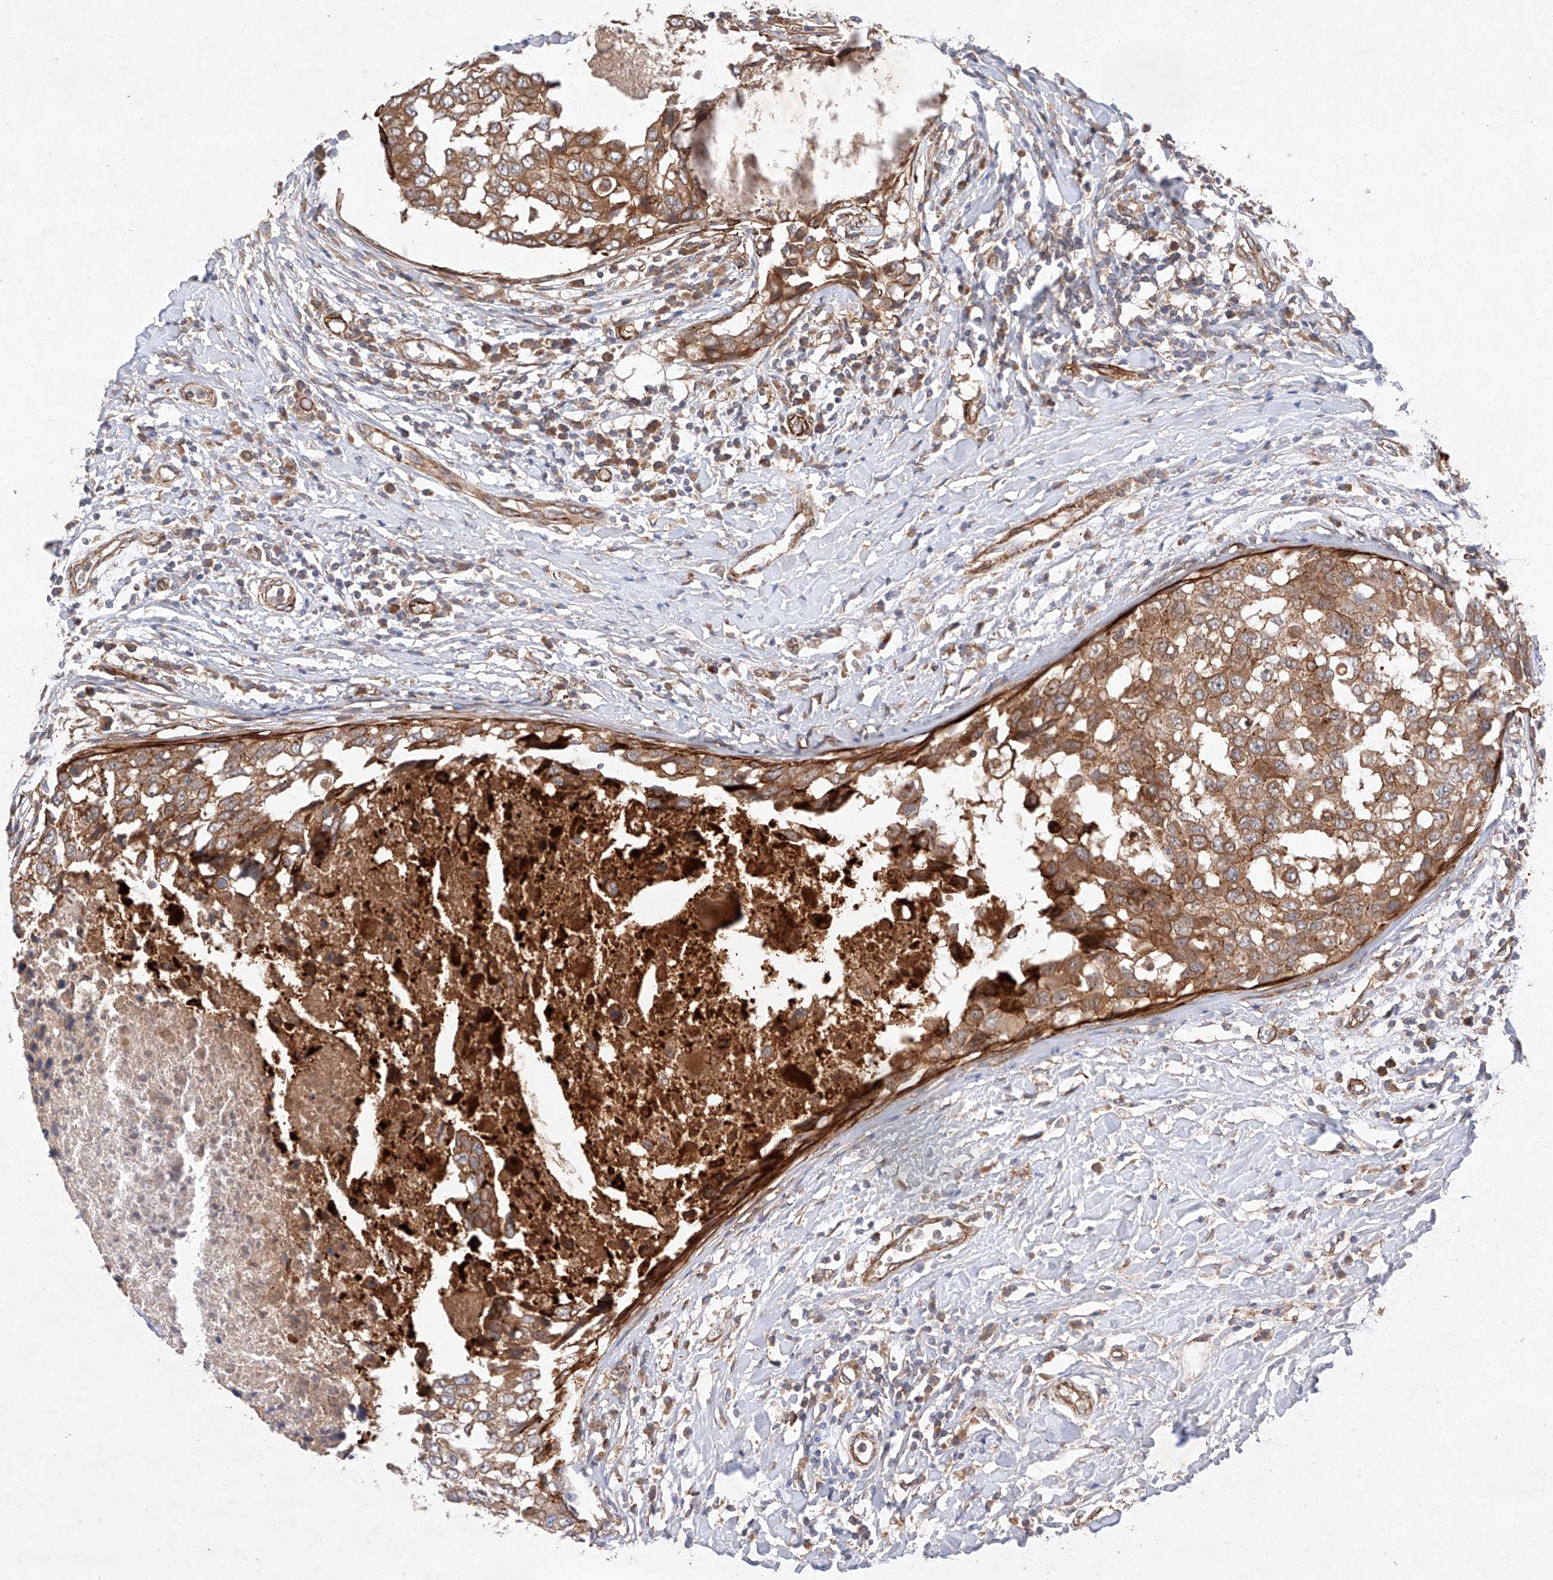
{"staining": {"intensity": "moderate", "quantity": ">75%", "location": "cytoplasmic/membranous"}, "tissue": "breast cancer", "cell_type": "Tumor cells", "image_type": "cancer", "snomed": [{"axis": "morphology", "description": "Duct carcinoma"}, {"axis": "topography", "description": "Breast"}], "caption": "A medium amount of moderate cytoplasmic/membranous expression is appreciated in about >75% of tumor cells in breast cancer (intraductal carcinoma) tissue.", "gene": "RAB23", "patient": {"sex": "female", "age": 27}}